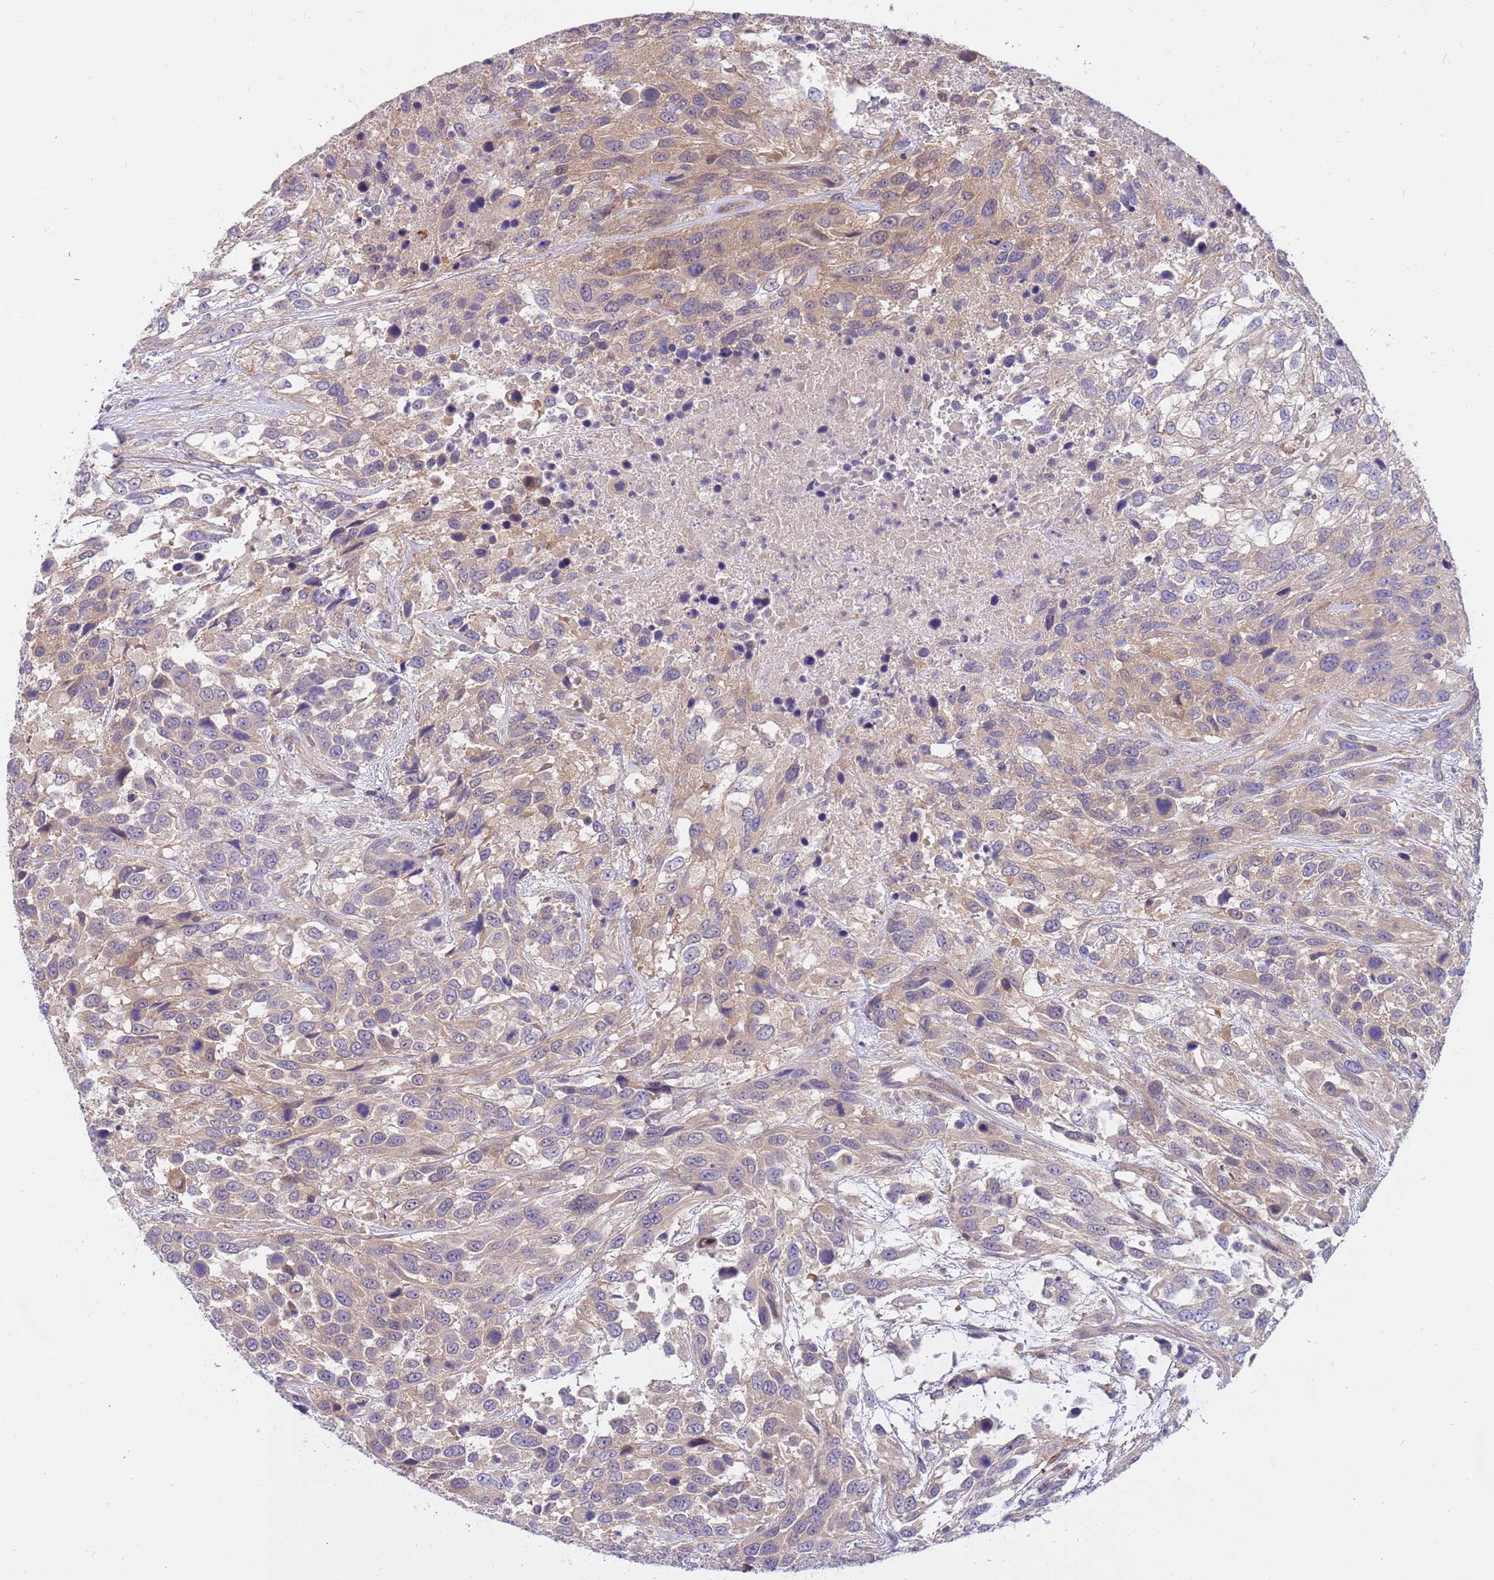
{"staining": {"intensity": "weak", "quantity": ">75%", "location": "cytoplasmic/membranous"}, "tissue": "urothelial cancer", "cell_type": "Tumor cells", "image_type": "cancer", "snomed": [{"axis": "morphology", "description": "Urothelial carcinoma, High grade"}, {"axis": "topography", "description": "Urinary bladder"}], "caption": "Urothelial cancer stained with a protein marker exhibits weak staining in tumor cells.", "gene": "MVD", "patient": {"sex": "female", "age": 70}}